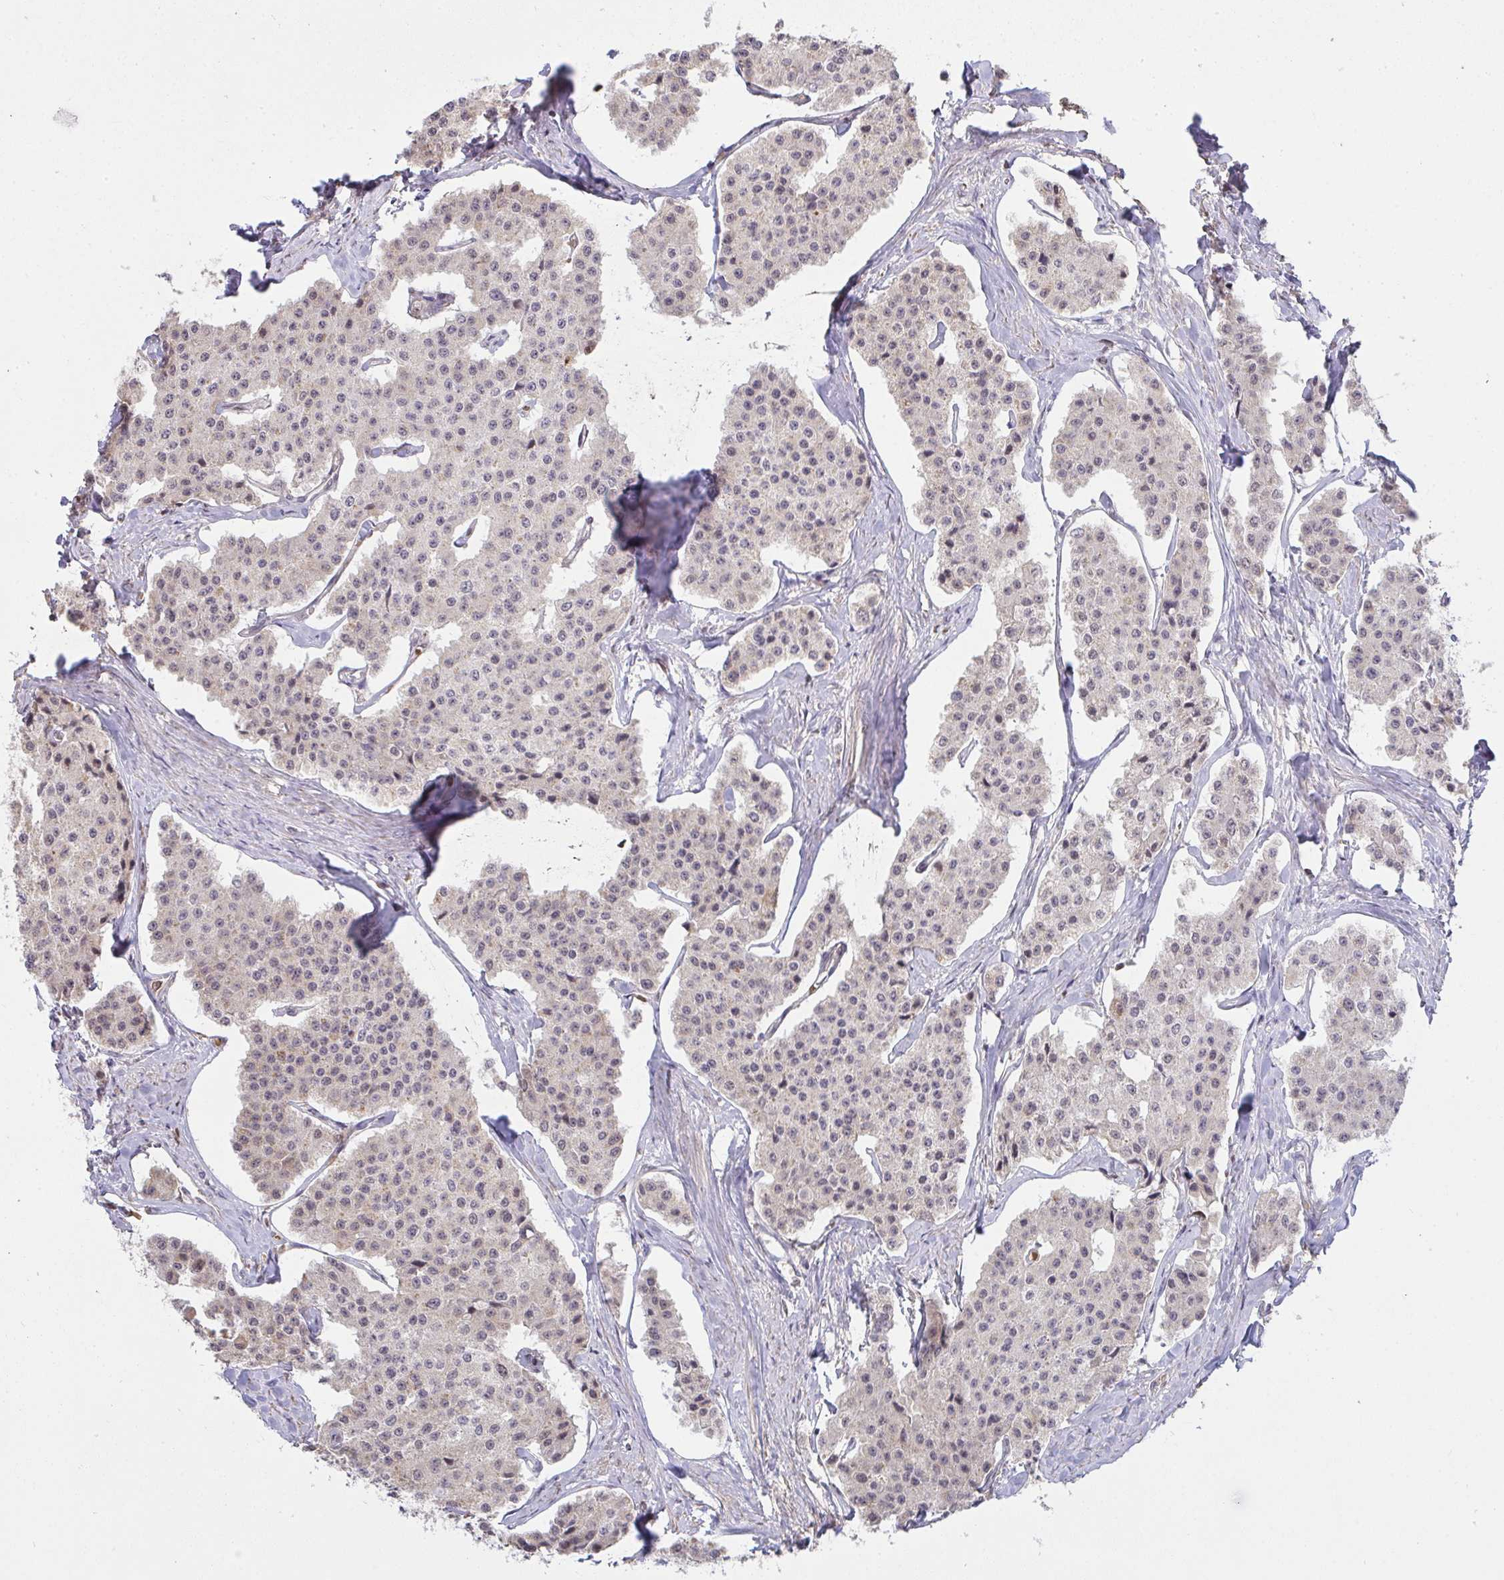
{"staining": {"intensity": "weak", "quantity": "25%-75%", "location": "nuclear"}, "tissue": "carcinoid", "cell_type": "Tumor cells", "image_type": "cancer", "snomed": [{"axis": "morphology", "description": "Carcinoid, malignant, NOS"}, {"axis": "topography", "description": "Small intestine"}], "caption": "There is low levels of weak nuclear staining in tumor cells of carcinoid (malignant), as demonstrated by immunohistochemical staining (brown color).", "gene": "SAP30", "patient": {"sex": "female", "age": 65}}